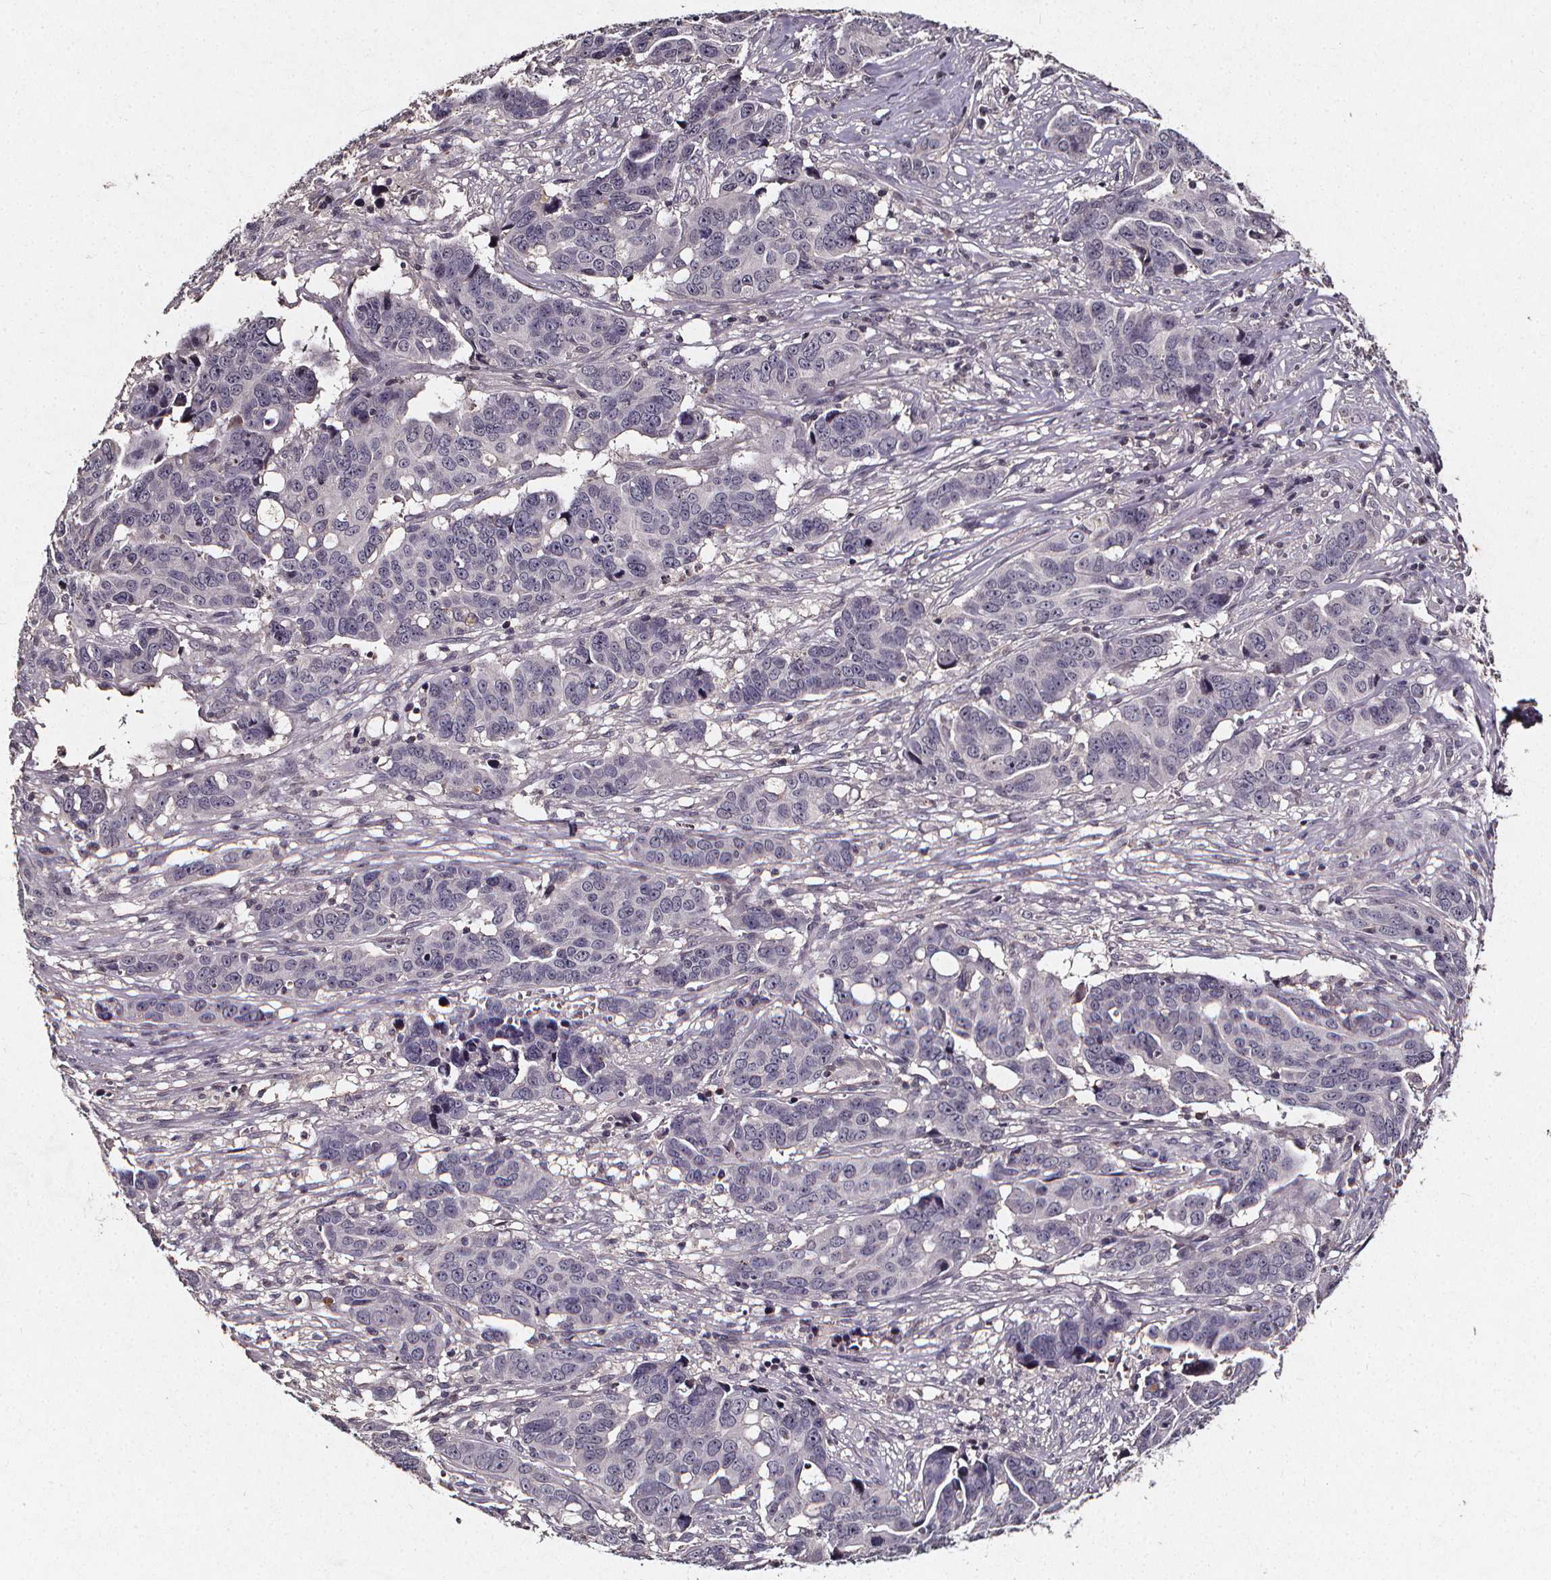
{"staining": {"intensity": "negative", "quantity": "none", "location": "none"}, "tissue": "ovarian cancer", "cell_type": "Tumor cells", "image_type": "cancer", "snomed": [{"axis": "morphology", "description": "Carcinoma, endometroid"}, {"axis": "topography", "description": "Ovary"}], "caption": "Immunohistochemistry (IHC) photomicrograph of neoplastic tissue: ovarian cancer stained with DAB (3,3'-diaminobenzidine) exhibits no significant protein expression in tumor cells.", "gene": "SPAG8", "patient": {"sex": "female", "age": 78}}